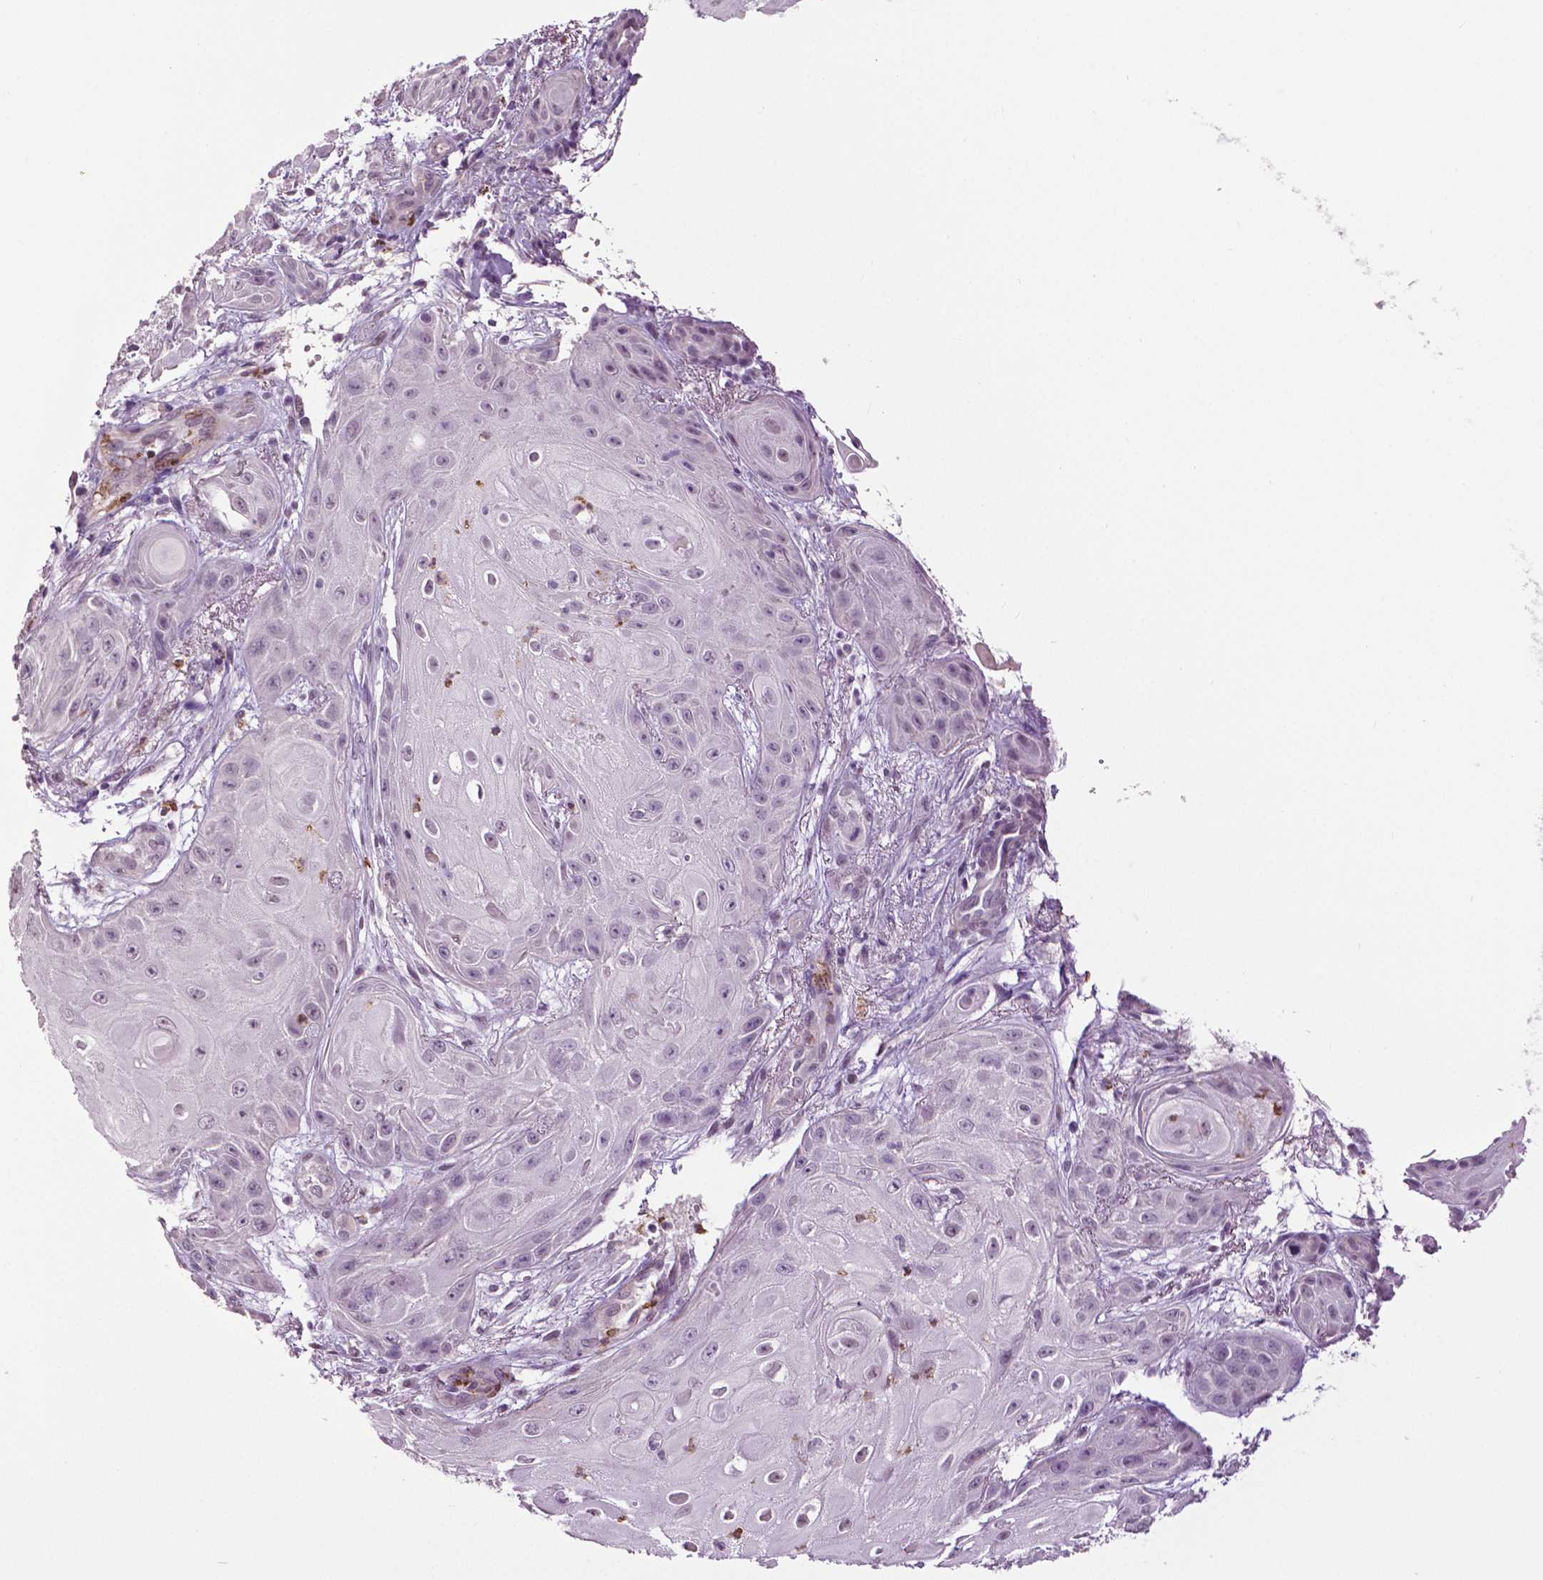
{"staining": {"intensity": "negative", "quantity": "none", "location": "none"}, "tissue": "skin cancer", "cell_type": "Tumor cells", "image_type": "cancer", "snomed": [{"axis": "morphology", "description": "Squamous cell carcinoma, NOS"}, {"axis": "topography", "description": "Skin"}], "caption": "Immunohistochemical staining of human squamous cell carcinoma (skin) reveals no significant positivity in tumor cells.", "gene": "PTPN5", "patient": {"sex": "male", "age": 62}}